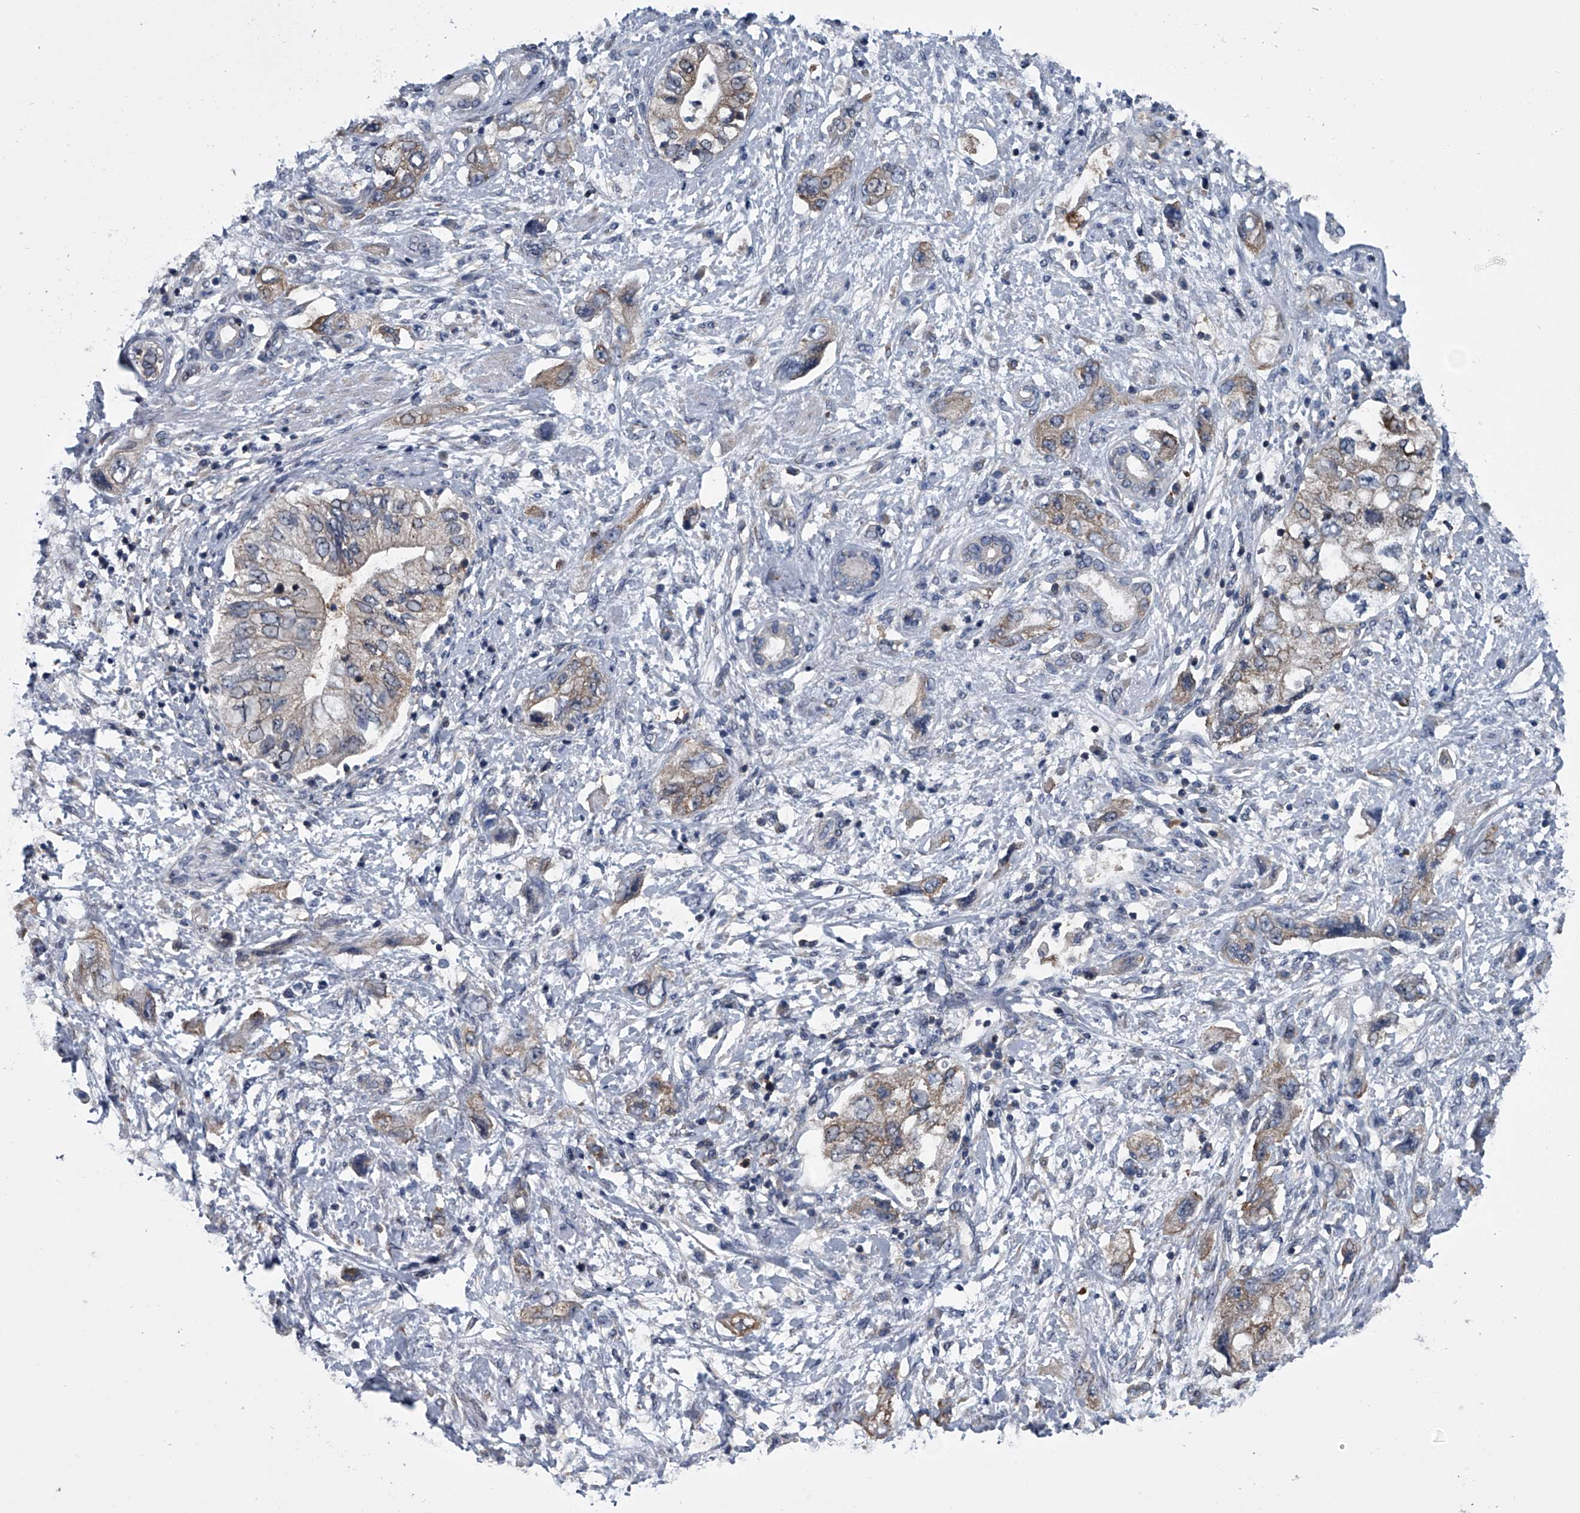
{"staining": {"intensity": "moderate", "quantity": ">75%", "location": "cytoplasmic/membranous"}, "tissue": "pancreatic cancer", "cell_type": "Tumor cells", "image_type": "cancer", "snomed": [{"axis": "morphology", "description": "Adenocarcinoma, NOS"}, {"axis": "topography", "description": "Pancreas"}], "caption": "Tumor cells show medium levels of moderate cytoplasmic/membranous positivity in approximately >75% of cells in adenocarcinoma (pancreatic).", "gene": "PPP2R5D", "patient": {"sex": "female", "age": 73}}